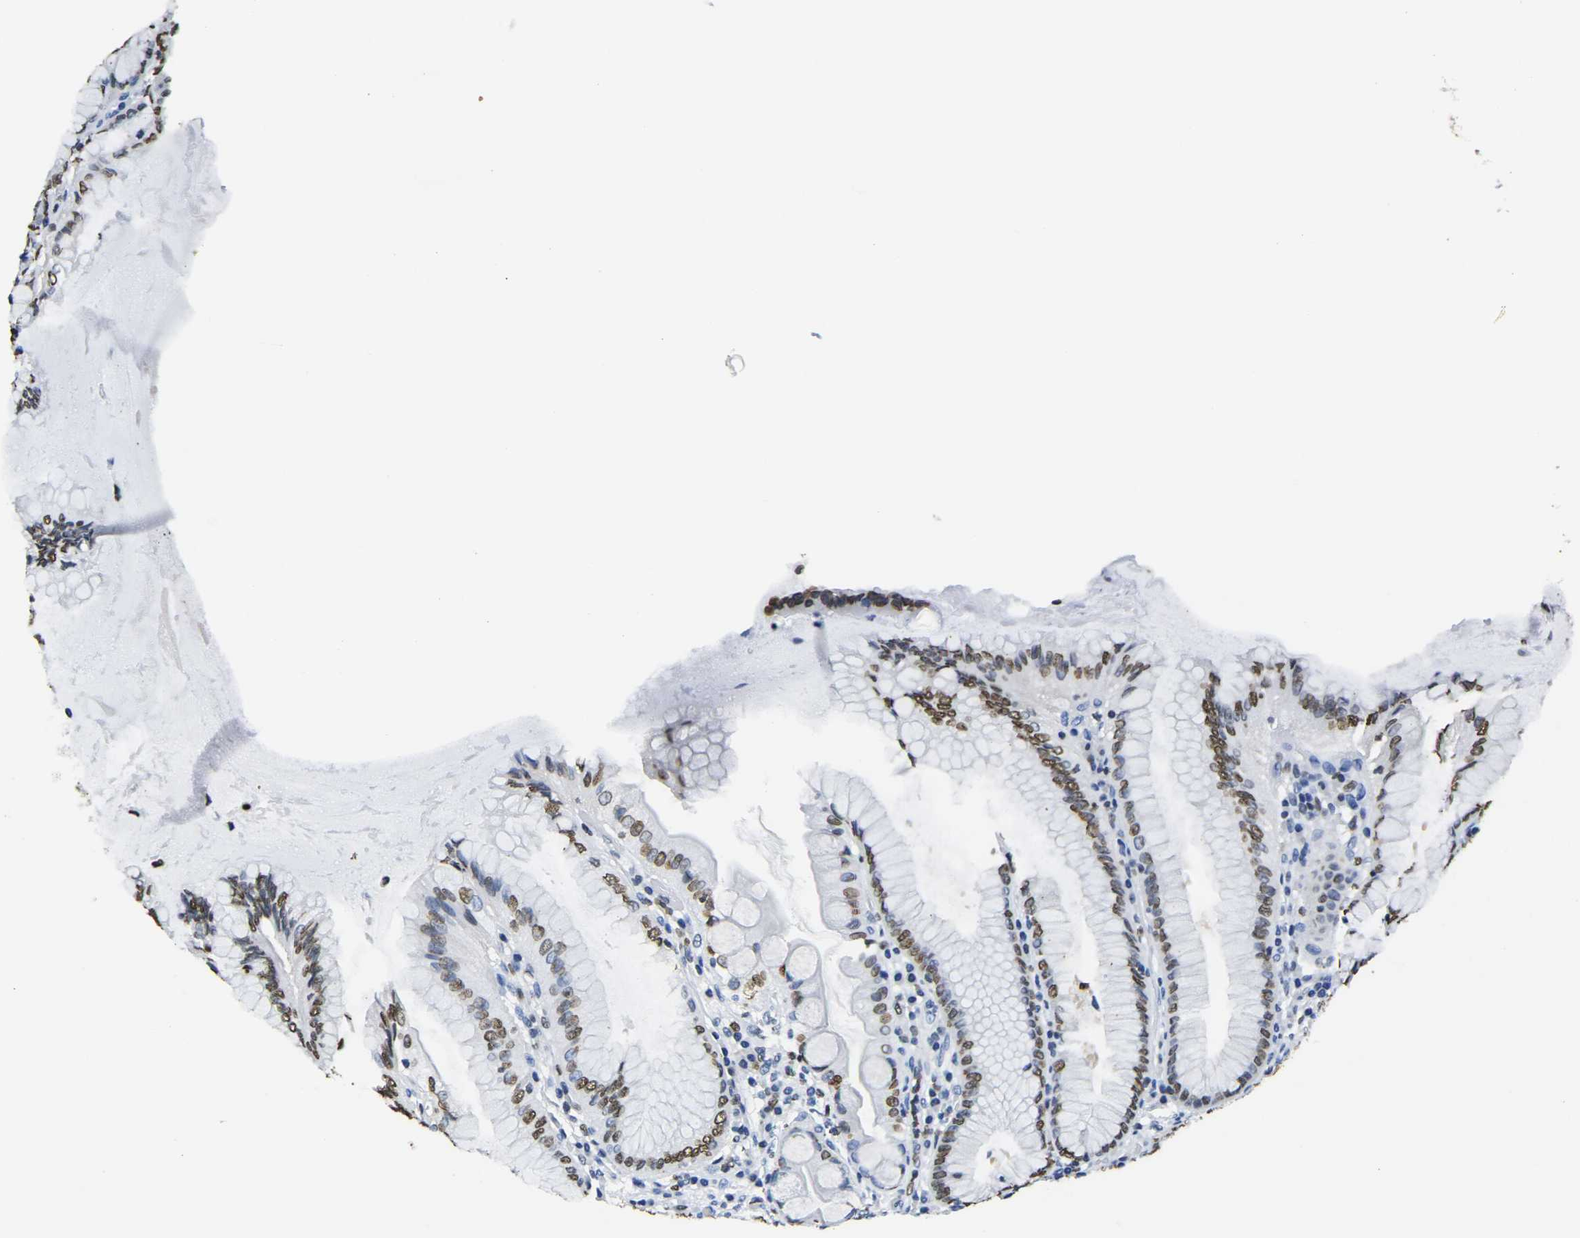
{"staining": {"intensity": "strong", "quantity": "25%-75%", "location": "nuclear"}, "tissue": "stomach", "cell_type": "Glandular cells", "image_type": "normal", "snomed": [{"axis": "morphology", "description": "Normal tissue, NOS"}, {"axis": "topography", "description": "Stomach, lower"}], "caption": "Protein expression by IHC reveals strong nuclear positivity in approximately 25%-75% of glandular cells in normal stomach.", "gene": "DRAXIN", "patient": {"sex": "female", "age": 76}}